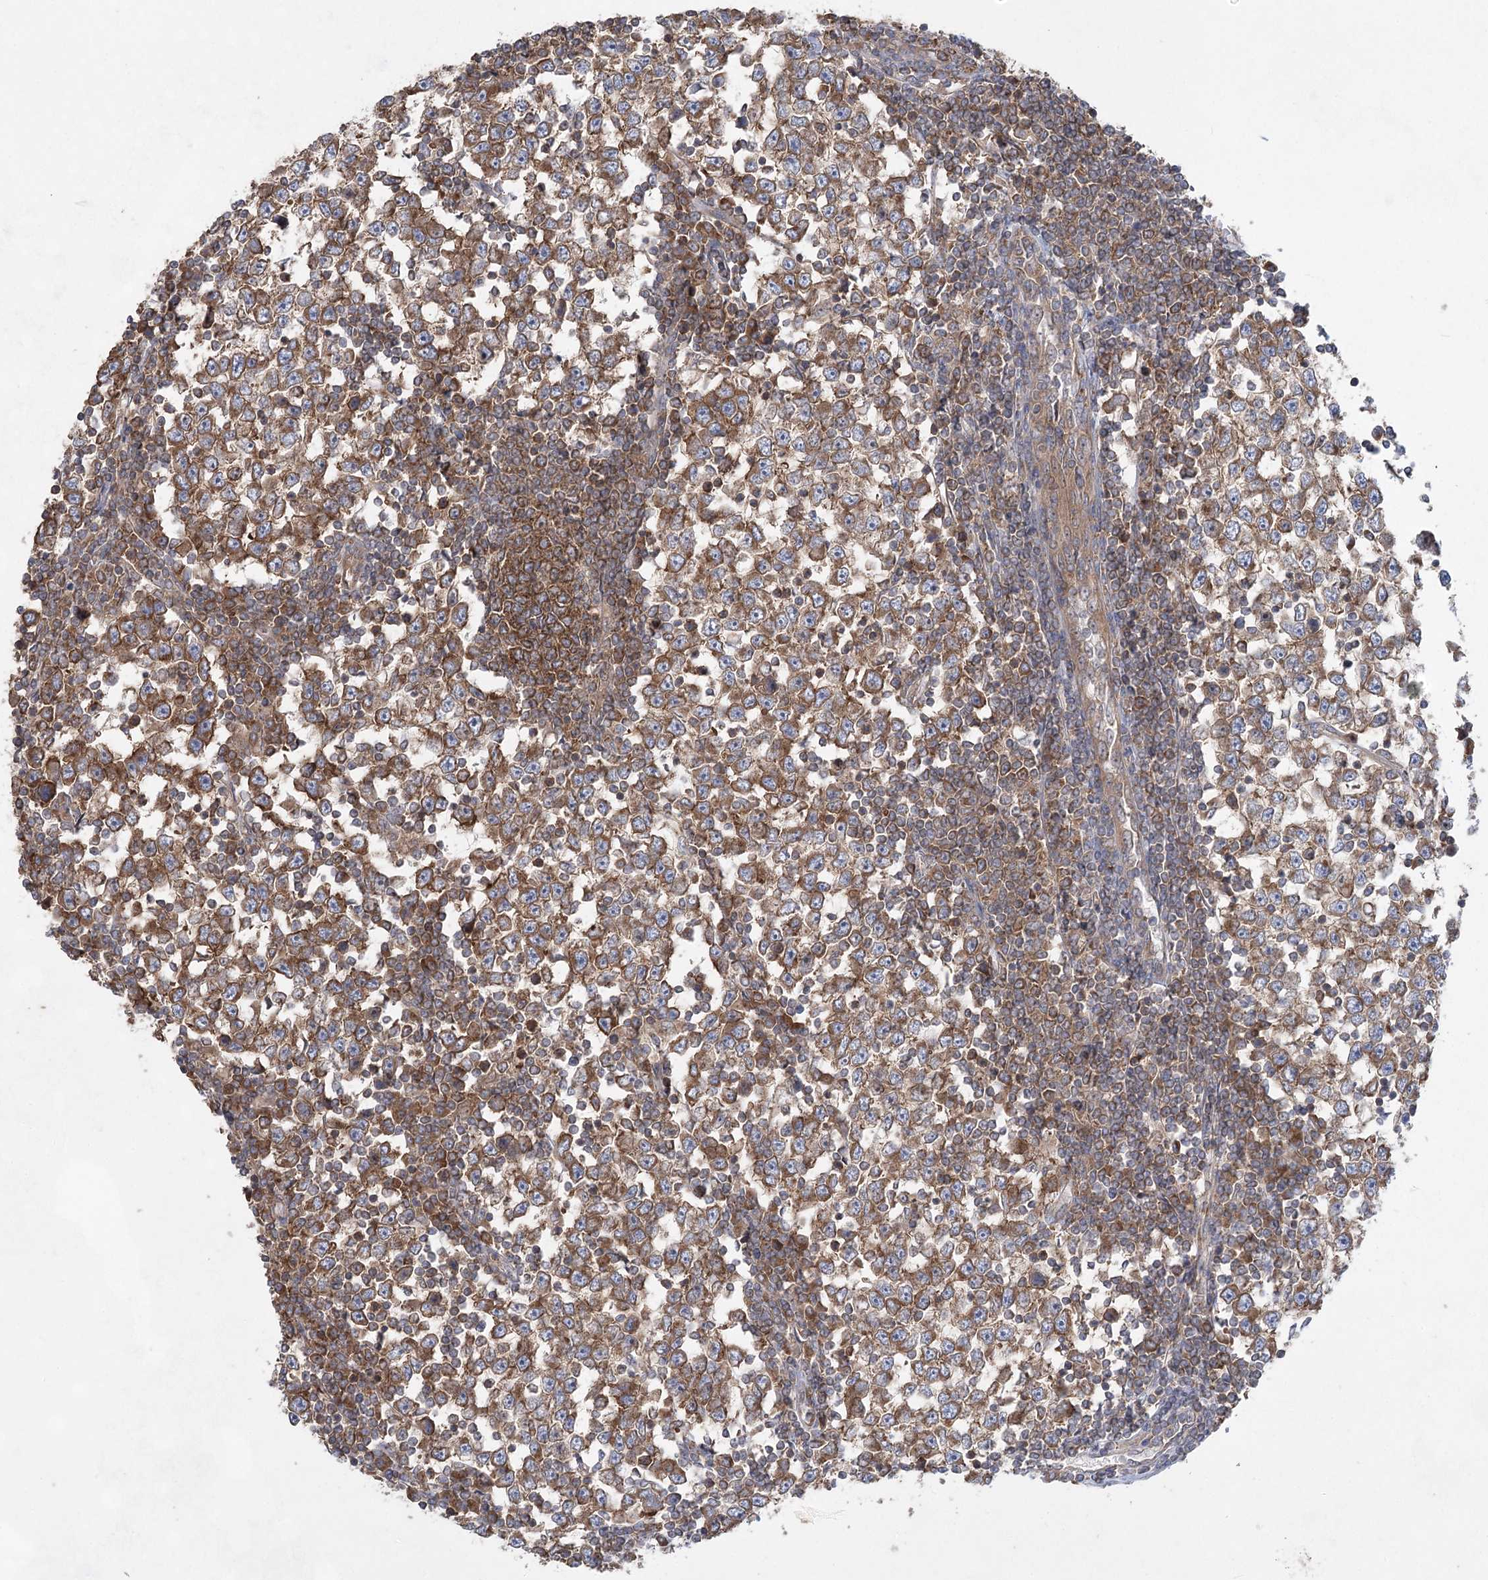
{"staining": {"intensity": "moderate", "quantity": ">75%", "location": "cytoplasmic/membranous"}, "tissue": "testis cancer", "cell_type": "Tumor cells", "image_type": "cancer", "snomed": [{"axis": "morphology", "description": "Seminoma, NOS"}, {"axis": "topography", "description": "Testis"}], "caption": "Testis seminoma stained with a brown dye shows moderate cytoplasmic/membranous positive expression in approximately >75% of tumor cells.", "gene": "EIF3A", "patient": {"sex": "male", "age": 65}}